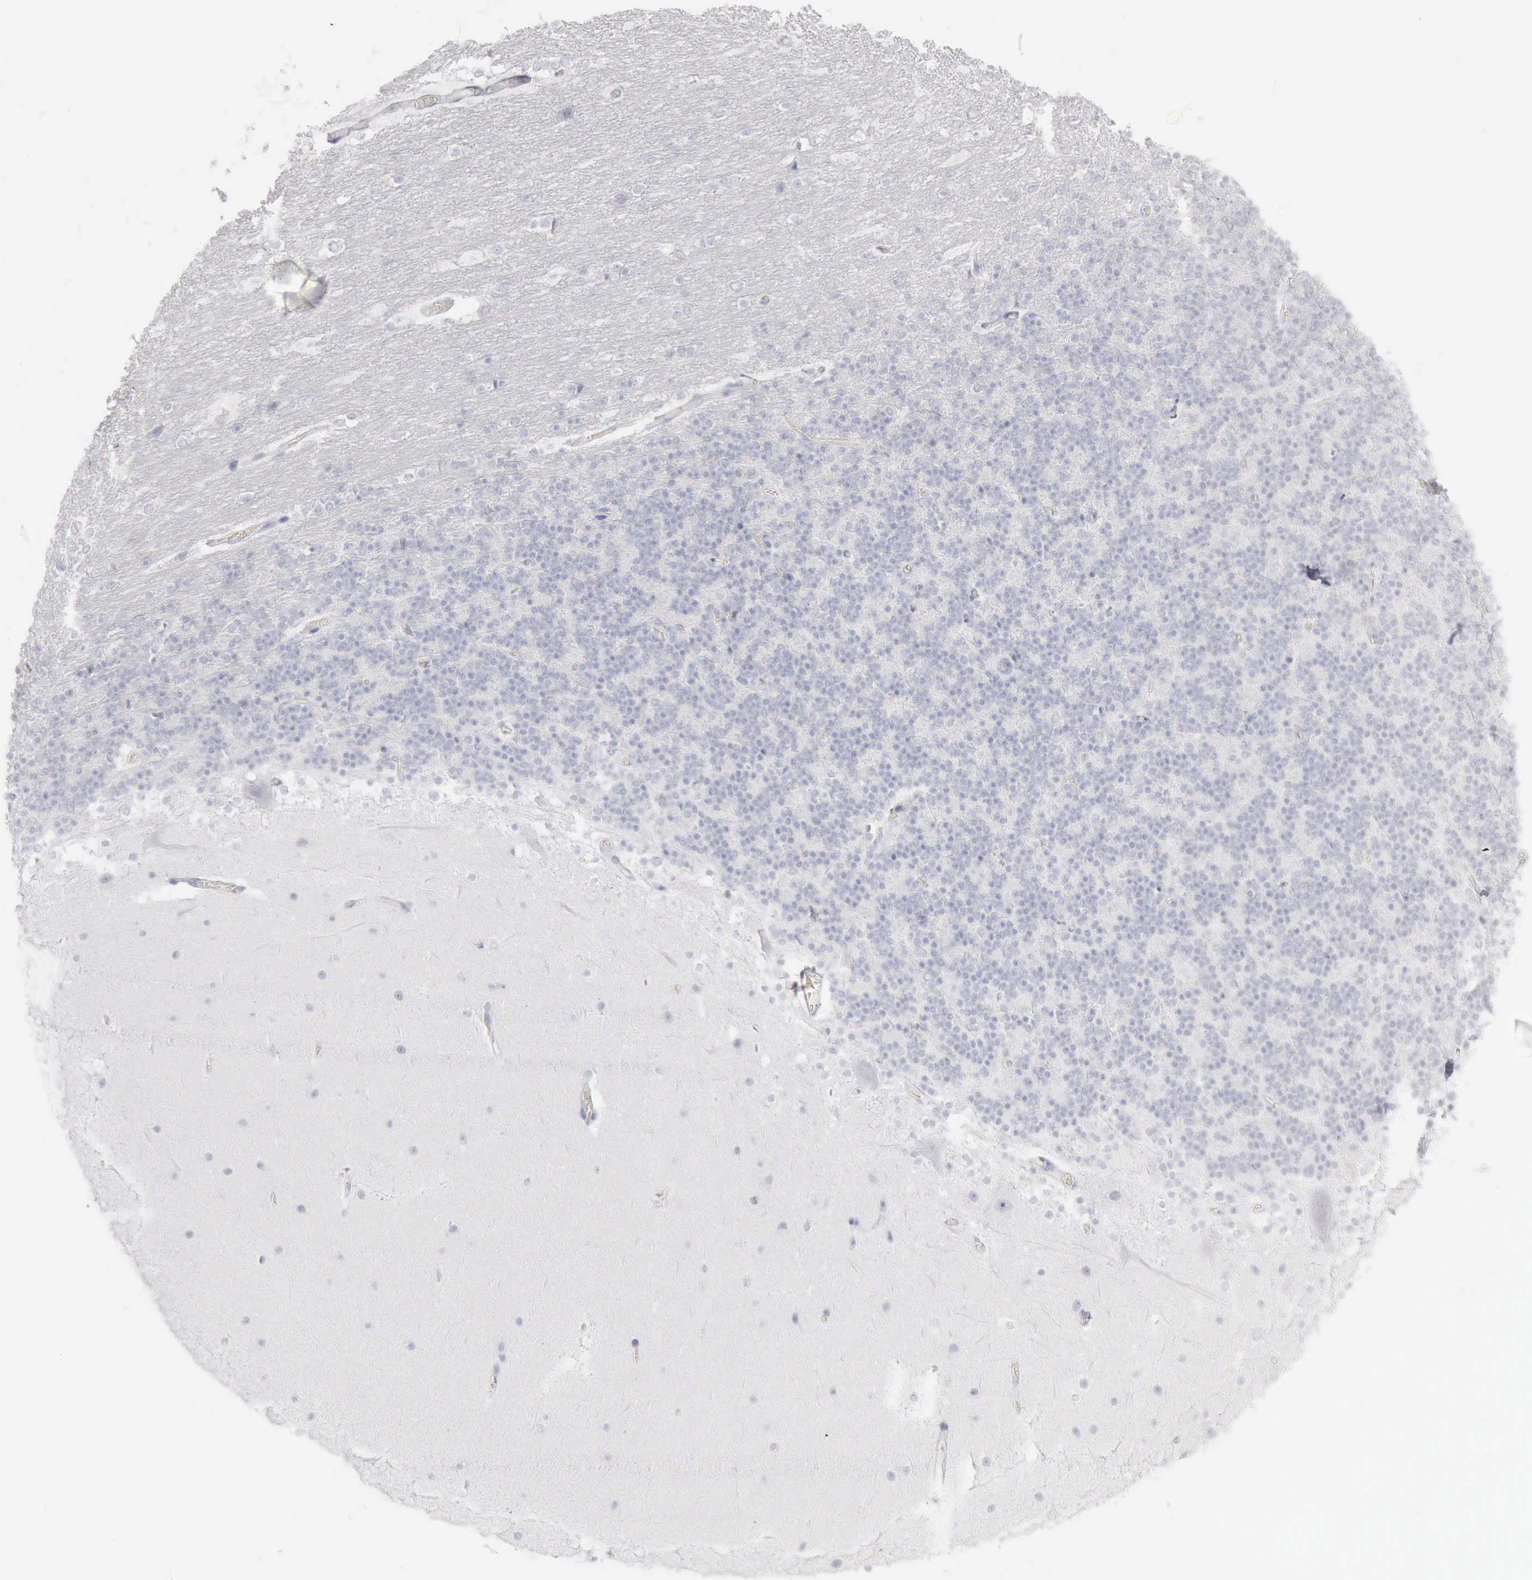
{"staining": {"intensity": "negative", "quantity": "none", "location": "none"}, "tissue": "cerebellum", "cell_type": "Cells in granular layer", "image_type": "normal", "snomed": [{"axis": "morphology", "description": "Normal tissue, NOS"}, {"axis": "topography", "description": "Cerebellum"}], "caption": "Immunohistochemistry histopathology image of unremarkable cerebellum stained for a protein (brown), which reveals no staining in cells in granular layer. (Immunohistochemistry, brightfield microscopy, high magnification).", "gene": "CALD1", "patient": {"sex": "female", "age": 19}}